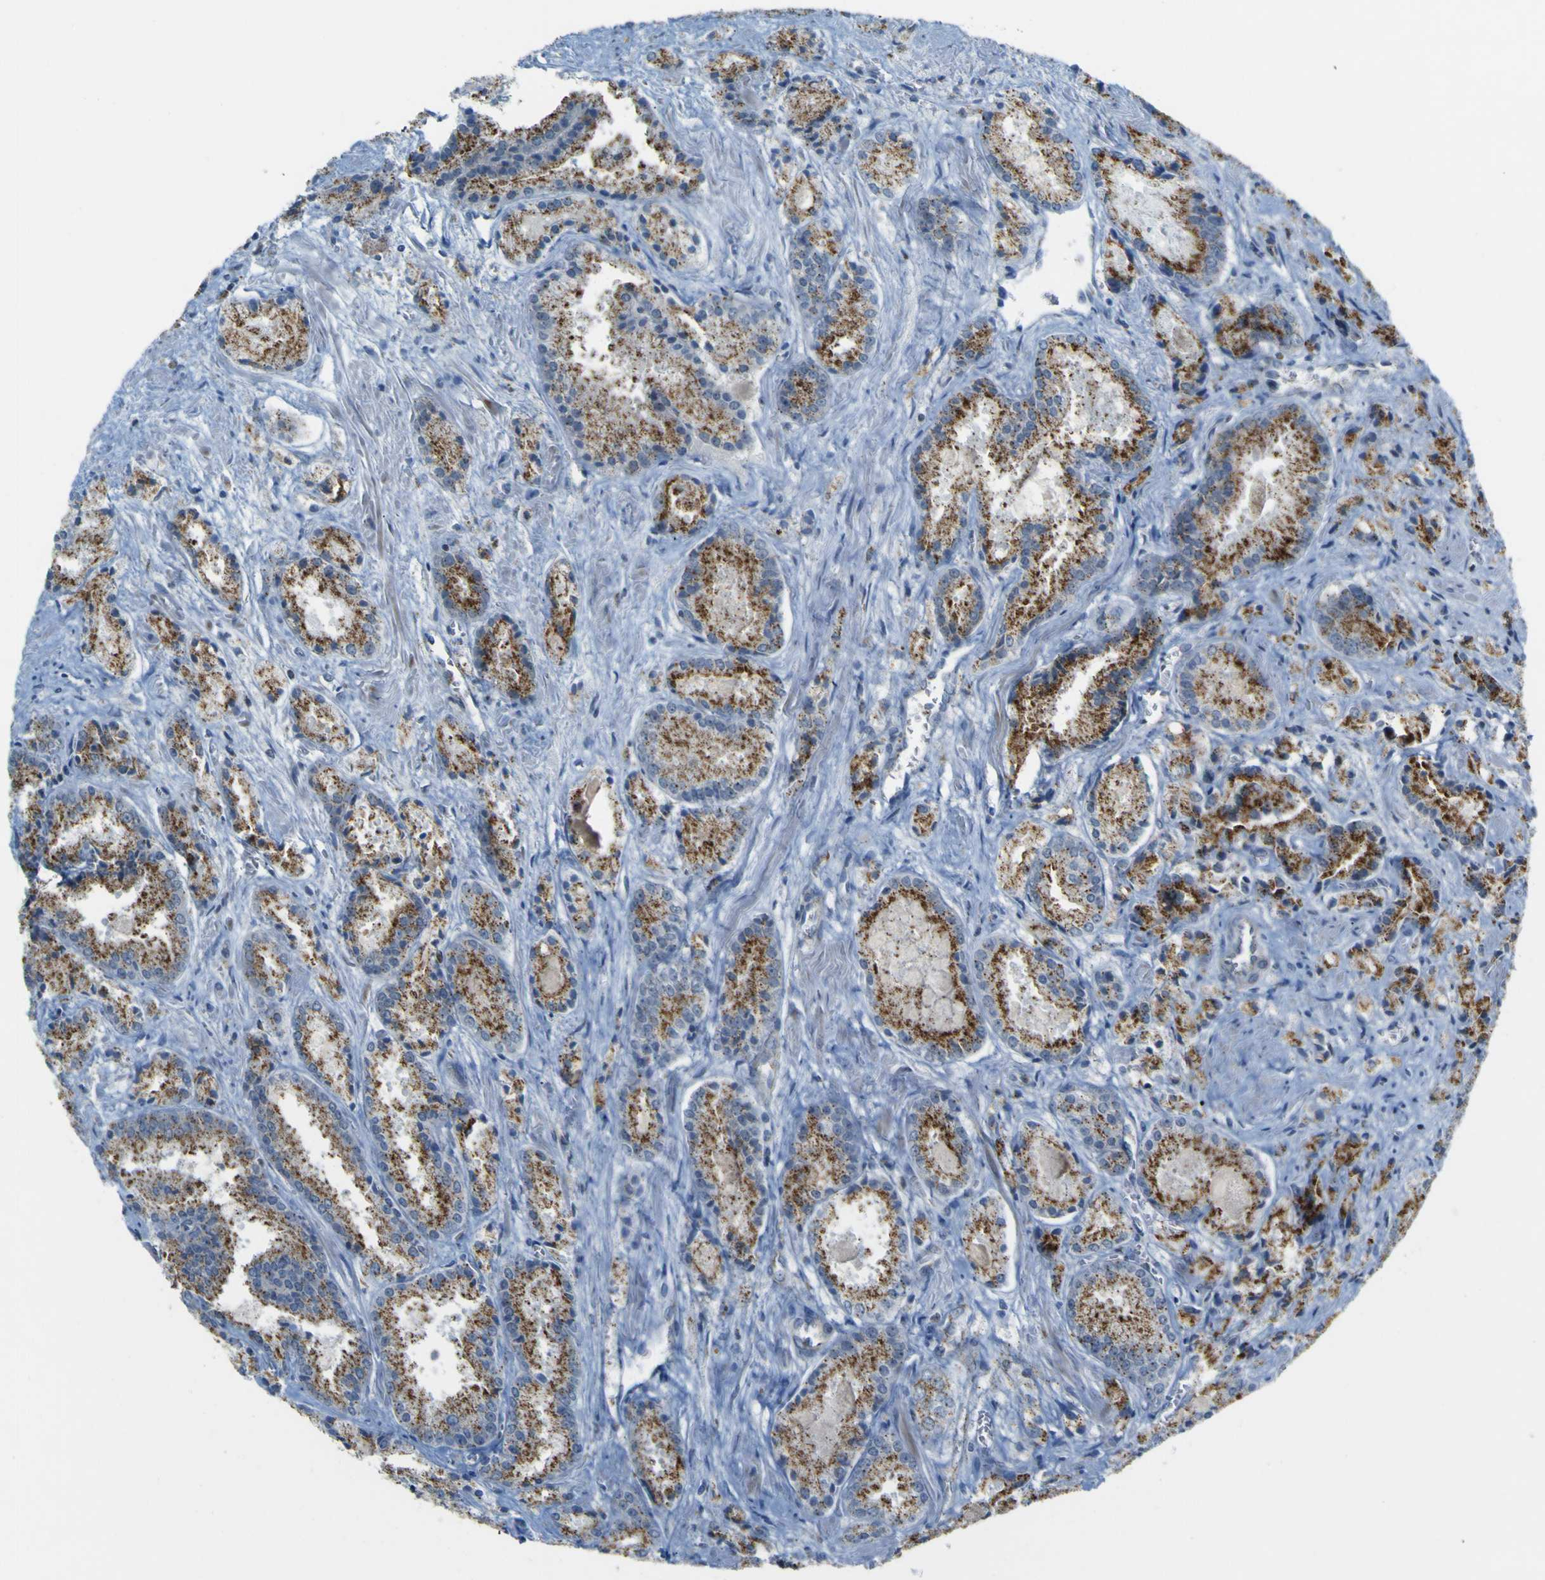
{"staining": {"intensity": "moderate", "quantity": ">75%", "location": "cytoplasmic/membranous"}, "tissue": "prostate cancer", "cell_type": "Tumor cells", "image_type": "cancer", "snomed": [{"axis": "morphology", "description": "Adenocarcinoma, Low grade"}, {"axis": "topography", "description": "Prostate"}], "caption": "This histopathology image displays prostate adenocarcinoma (low-grade) stained with immunohistochemistry to label a protein in brown. The cytoplasmic/membranous of tumor cells show moderate positivity for the protein. Nuclei are counter-stained blue.", "gene": "ACBD5", "patient": {"sex": "male", "age": 64}}